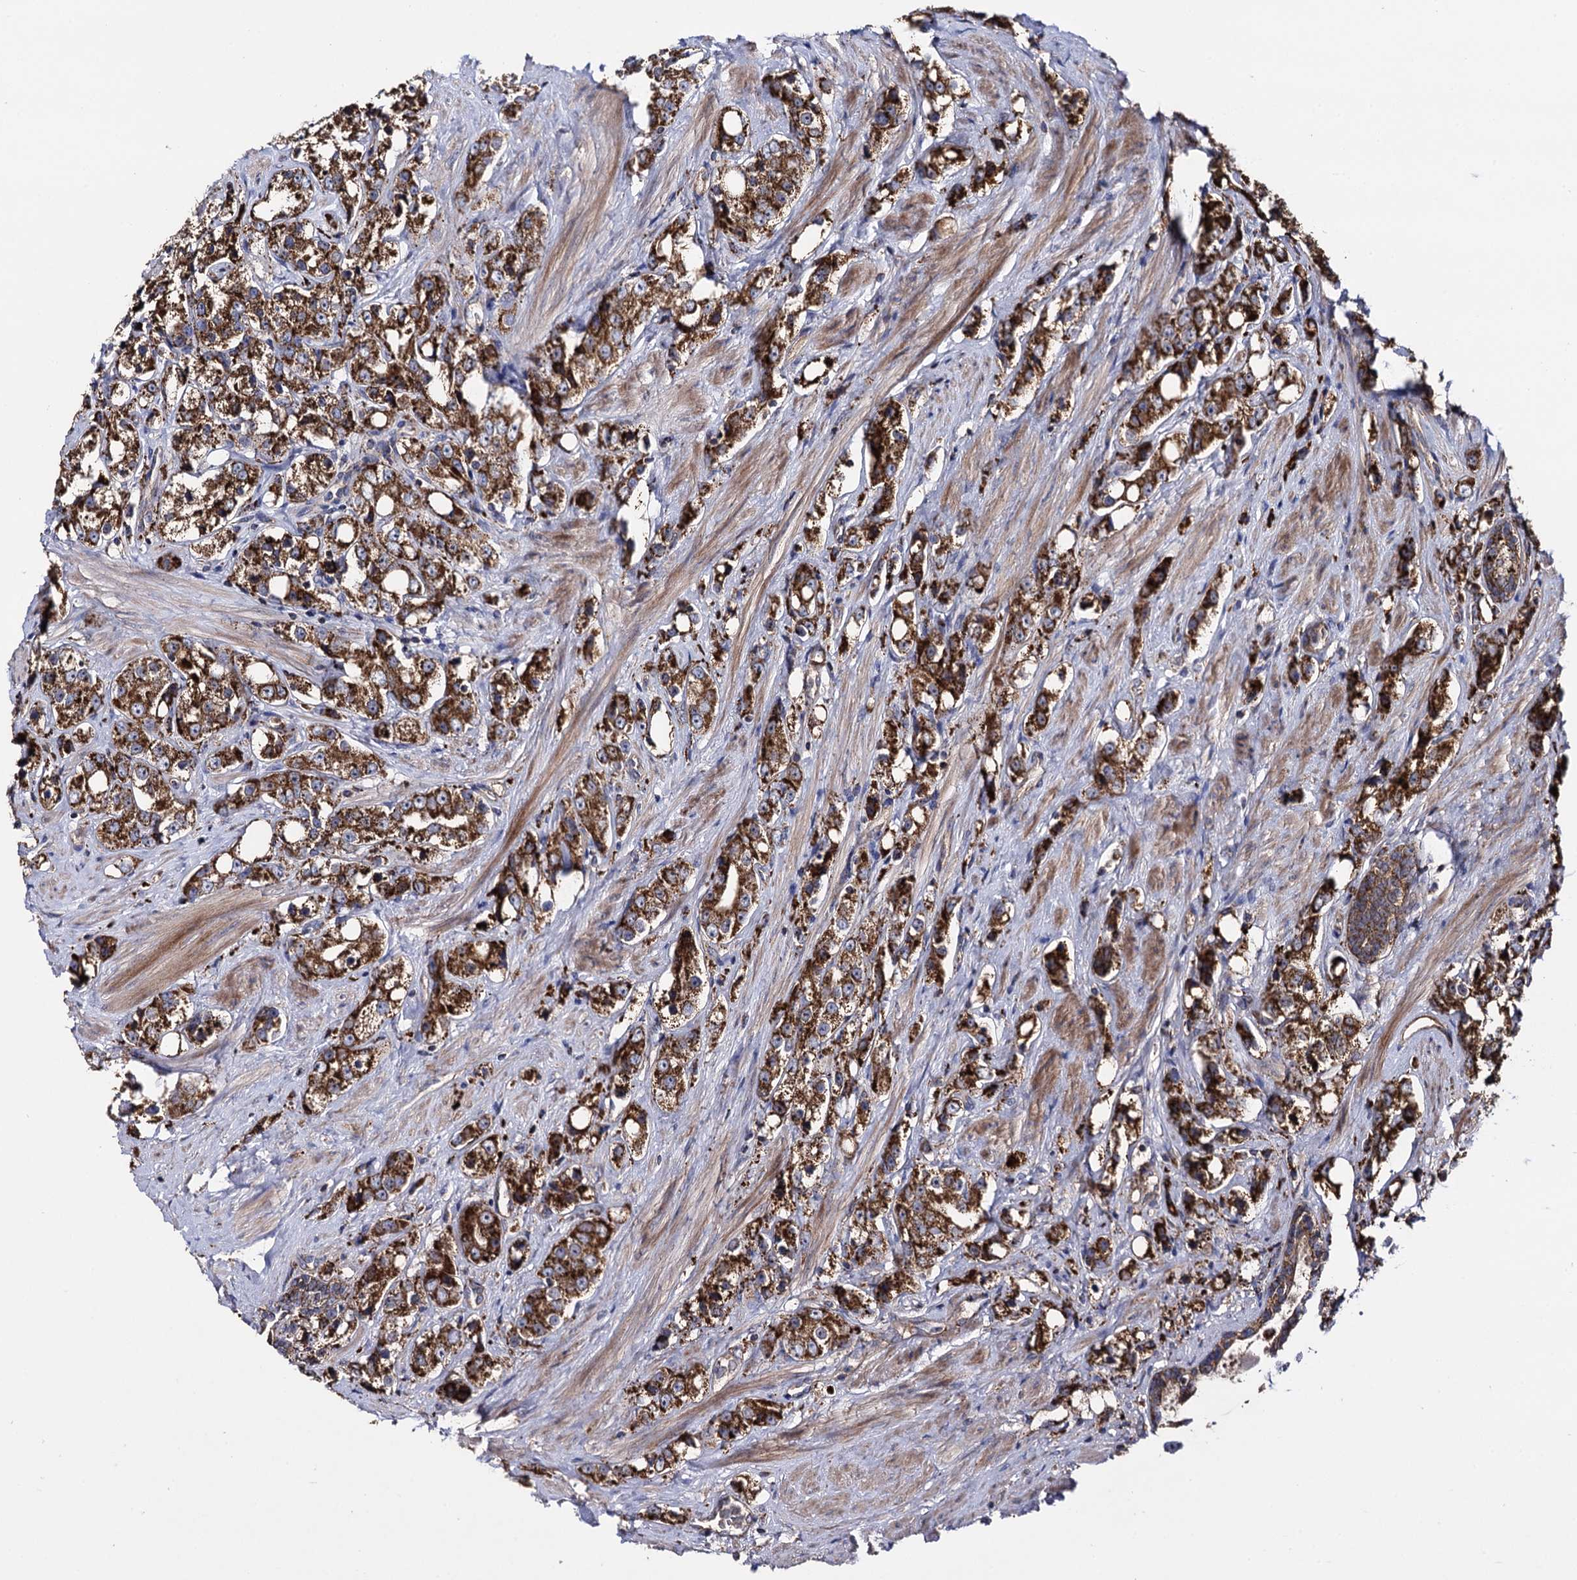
{"staining": {"intensity": "strong", "quantity": ">75%", "location": "cytoplasmic/membranous"}, "tissue": "prostate cancer", "cell_type": "Tumor cells", "image_type": "cancer", "snomed": [{"axis": "morphology", "description": "Adenocarcinoma, NOS"}, {"axis": "topography", "description": "Prostate"}], "caption": "DAB (3,3'-diaminobenzidine) immunohistochemical staining of prostate cancer demonstrates strong cytoplasmic/membranous protein staining in approximately >75% of tumor cells.", "gene": "IQCH", "patient": {"sex": "male", "age": 79}}